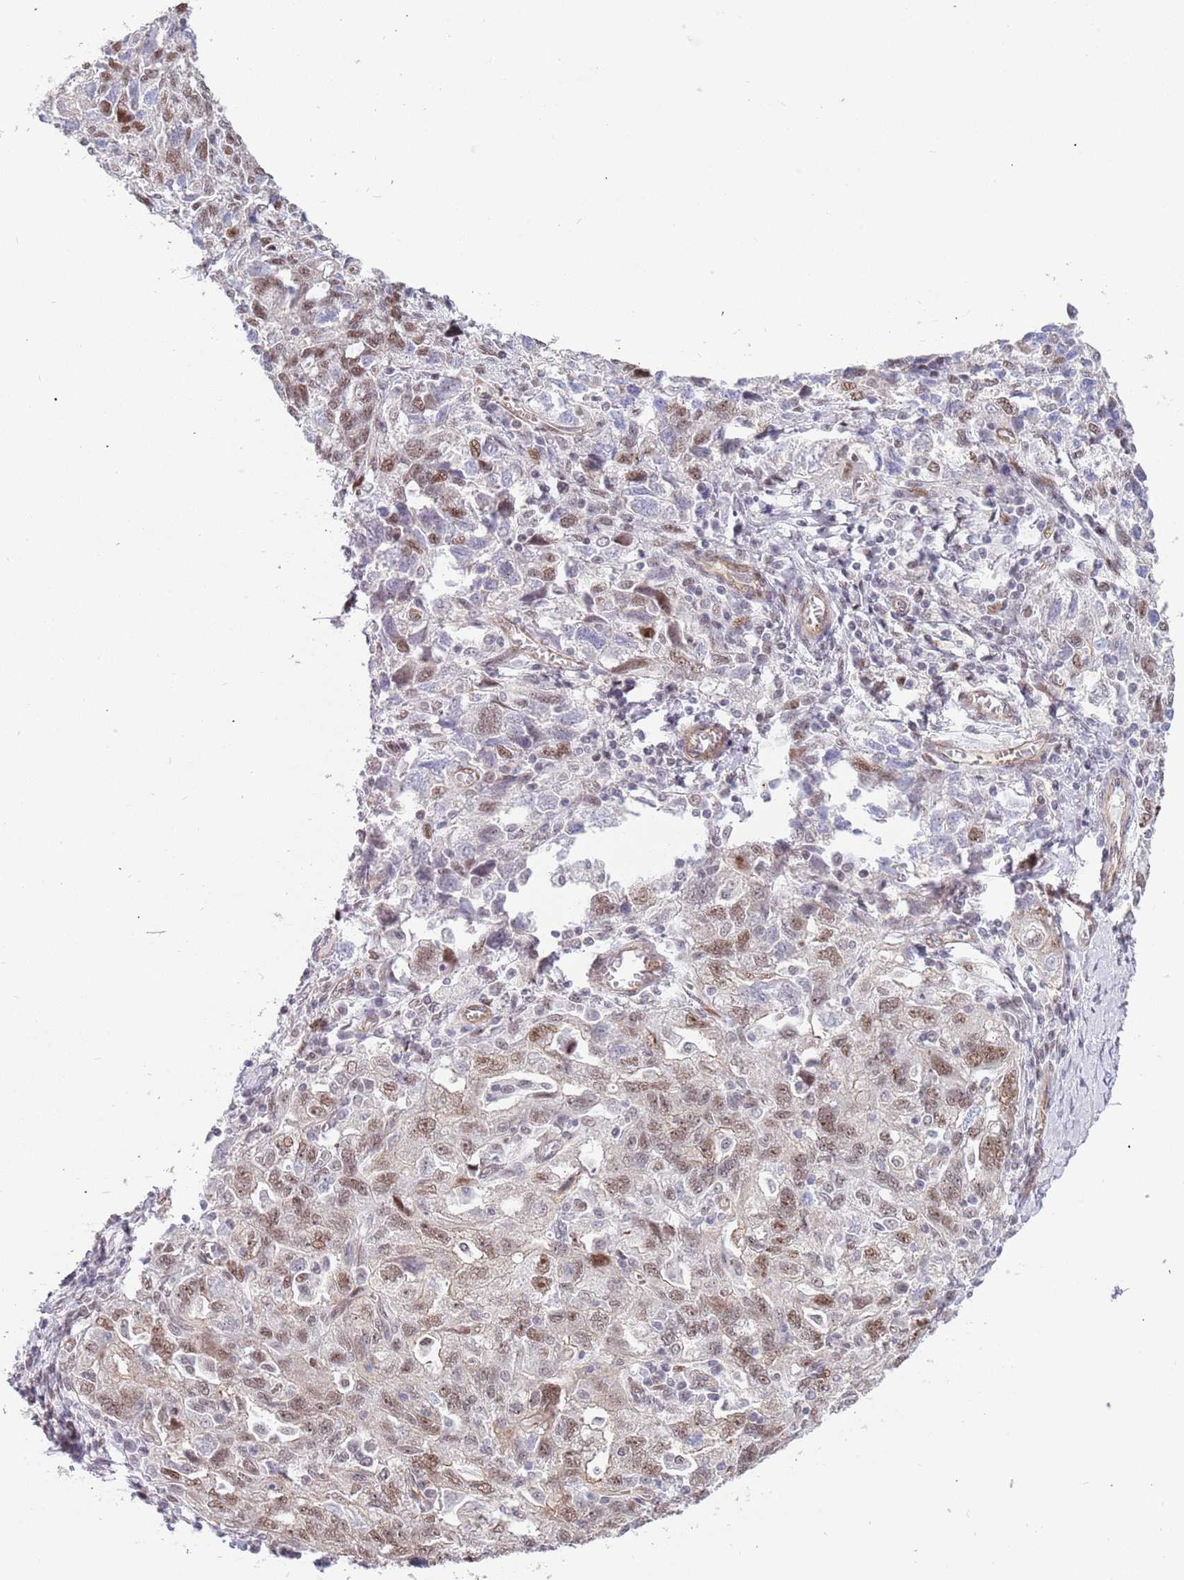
{"staining": {"intensity": "moderate", "quantity": "25%-75%", "location": "nuclear"}, "tissue": "ovarian cancer", "cell_type": "Tumor cells", "image_type": "cancer", "snomed": [{"axis": "morphology", "description": "Carcinoma, NOS"}, {"axis": "morphology", "description": "Cystadenocarcinoma, serous, NOS"}, {"axis": "topography", "description": "Ovary"}], "caption": "Immunohistochemistry (IHC) of ovarian cancer reveals medium levels of moderate nuclear expression in approximately 25%-75% of tumor cells.", "gene": "LRMDA", "patient": {"sex": "female", "age": 69}}